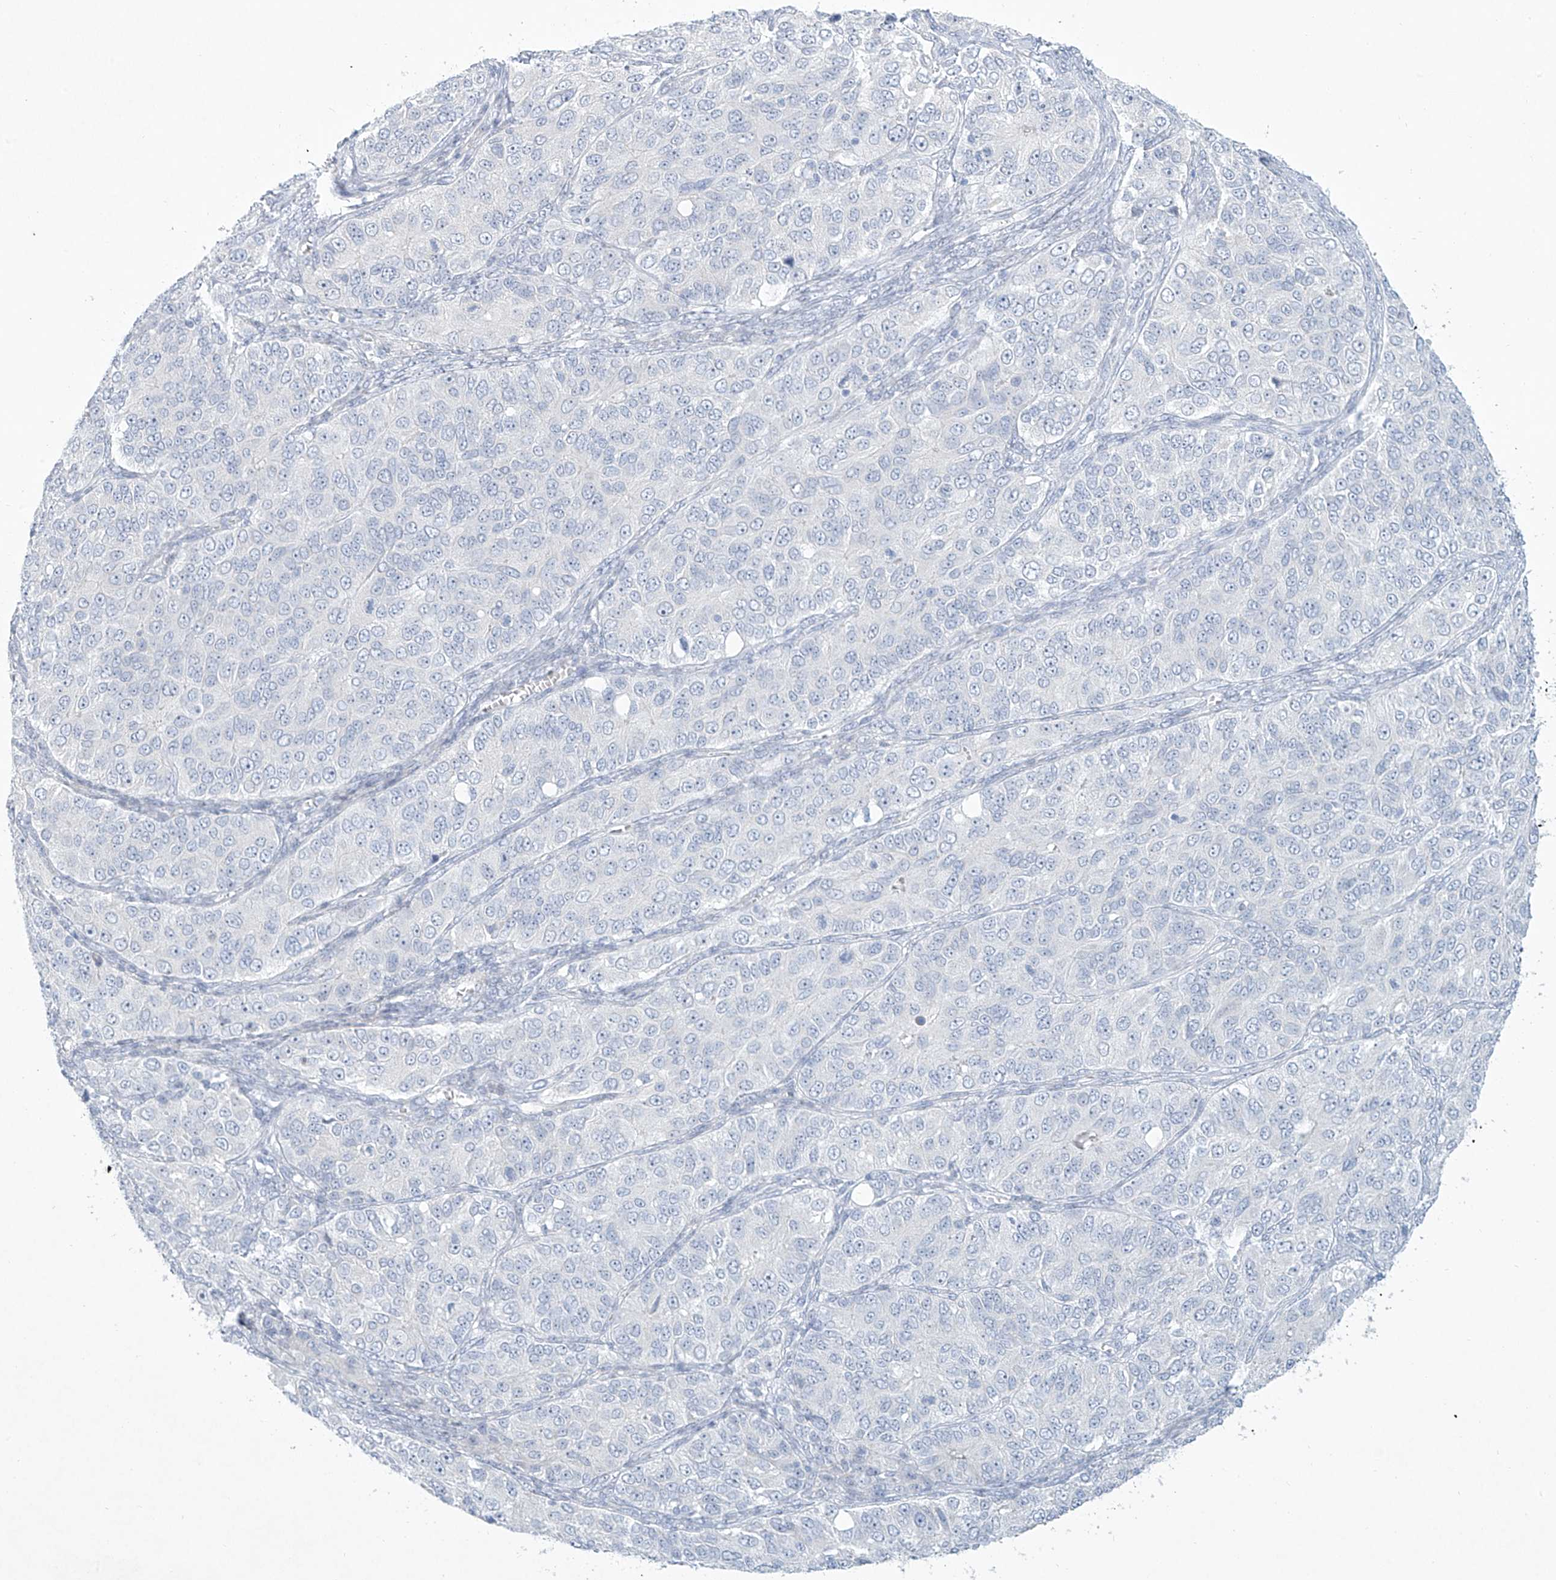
{"staining": {"intensity": "negative", "quantity": "none", "location": "none"}, "tissue": "ovarian cancer", "cell_type": "Tumor cells", "image_type": "cancer", "snomed": [{"axis": "morphology", "description": "Carcinoma, endometroid"}, {"axis": "topography", "description": "Ovary"}], "caption": "Tumor cells show no significant expression in endometroid carcinoma (ovarian).", "gene": "PAX6", "patient": {"sex": "female", "age": 51}}